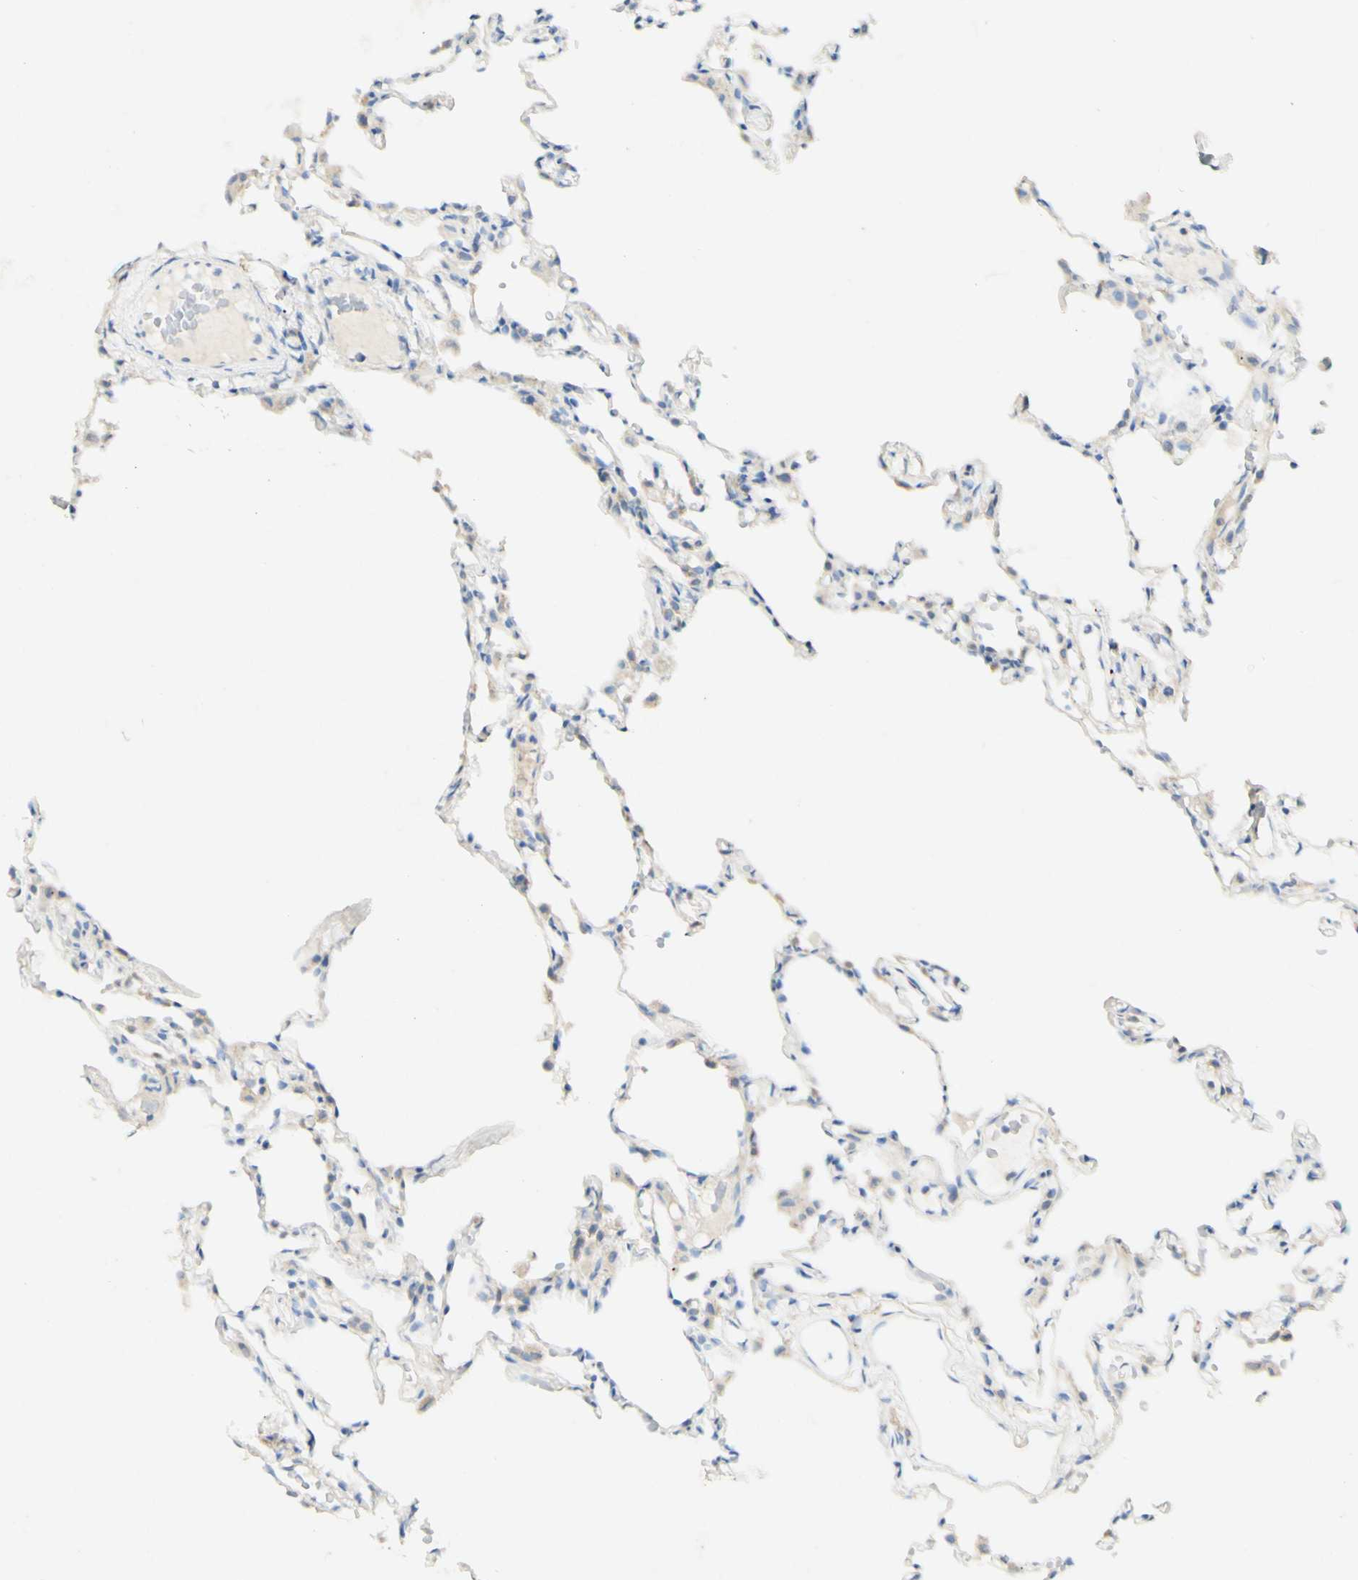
{"staining": {"intensity": "weak", "quantity": "<25%", "location": "cytoplasmic/membranous"}, "tissue": "lung", "cell_type": "Alveolar cells", "image_type": "normal", "snomed": [{"axis": "morphology", "description": "Normal tissue, NOS"}, {"axis": "topography", "description": "Lung"}], "caption": "Immunohistochemistry (IHC) micrograph of normal human lung stained for a protein (brown), which reveals no staining in alveolar cells. (DAB (3,3'-diaminobenzidine) immunohistochemistry, high magnification).", "gene": "FGF4", "patient": {"sex": "female", "age": 49}}